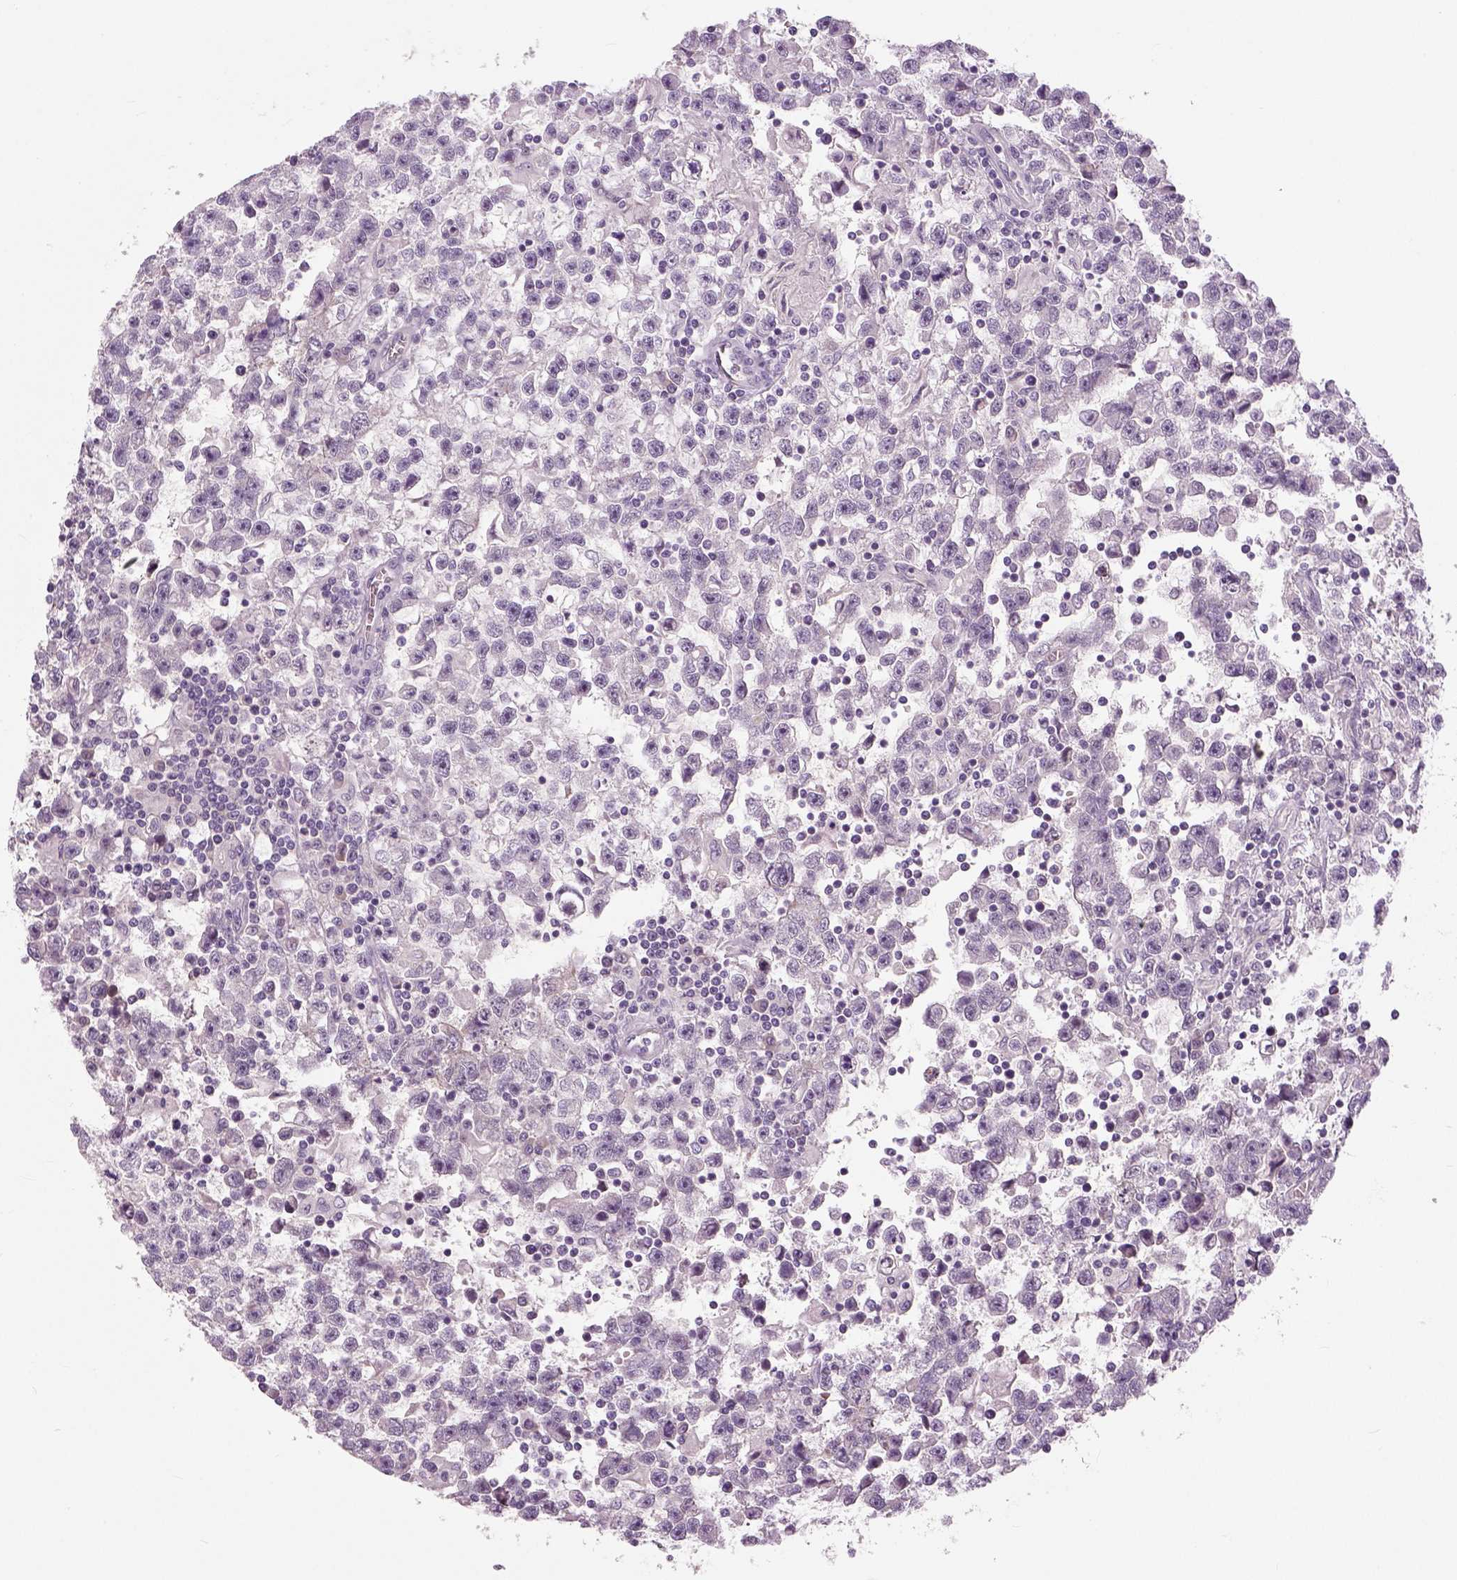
{"staining": {"intensity": "negative", "quantity": "none", "location": "none"}, "tissue": "testis cancer", "cell_type": "Tumor cells", "image_type": "cancer", "snomed": [{"axis": "morphology", "description": "Seminoma, NOS"}, {"axis": "topography", "description": "Testis"}], "caption": "The photomicrograph shows no staining of tumor cells in testis cancer (seminoma). The staining was performed using DAB (3,3'-diaminobenzidine) to visualize the protein expression in brown, while the nuclei were stained in blue with hematoxylin (Magnification: 20x).", "gene": "NECAB1", "patient": {"sex": "male", "age": 31}}